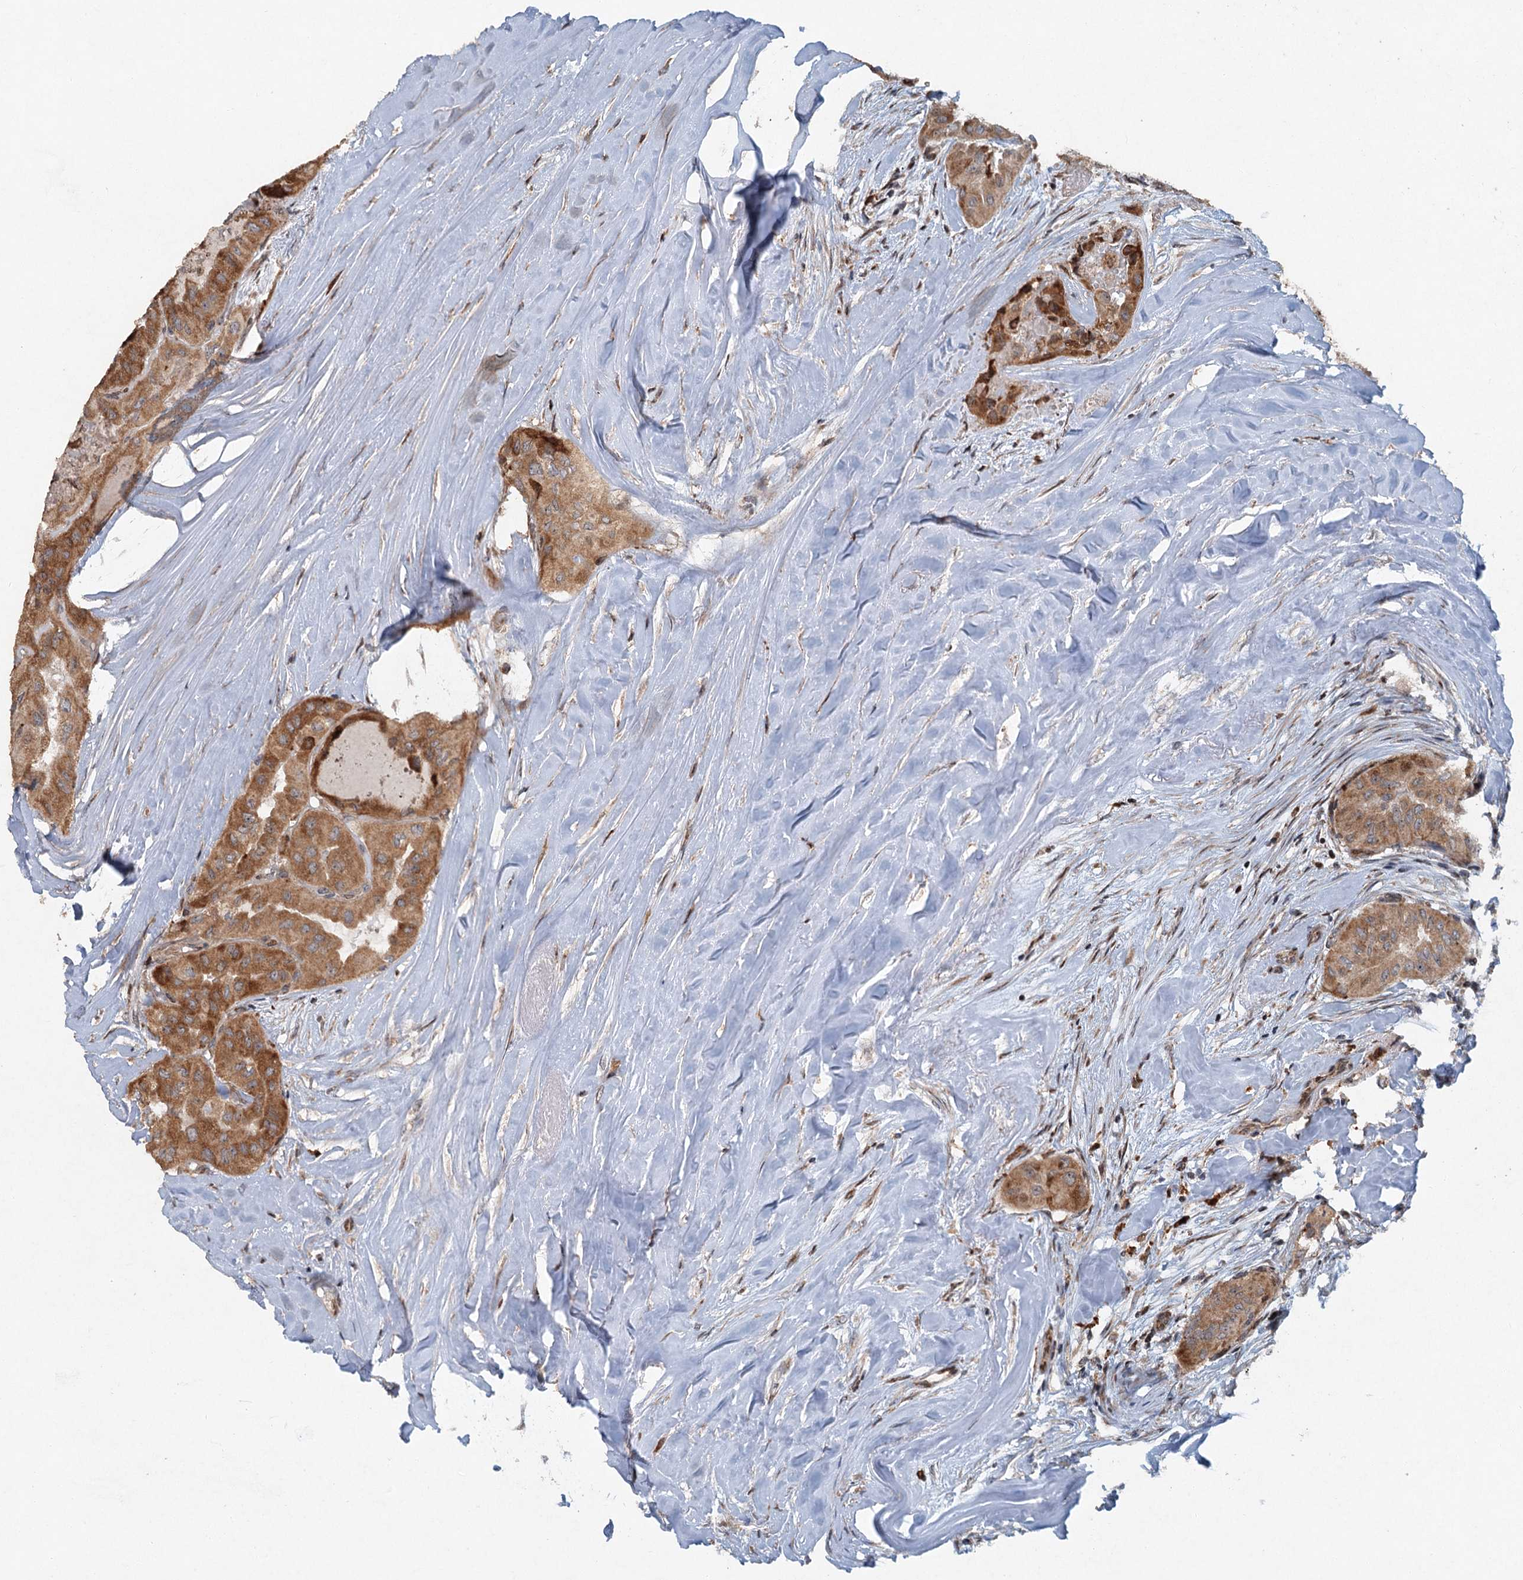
{"staining": {"intensity": "moderate", "quantity": ">75%", "location": "cytoplasmic/membranous"}, "tissue": "thyroid cancer", "cell_type": "Tumor cells", "image_type": "cancer", "snomed": [{"axis": "morphology", "description": "Papillary adenocarcinoma, NOS"}, {"axis": "topography", "description": "Thyroid gland"}], "caption": "IHC photomicrograph of neoplastic tissue: human papillary adenocarcinoma (thyroid) stained using immunohistochemistry (IHC) reveals medium levels of moderate protein expression localized specifically in the cytoplasmic/membranous of tumor cells, appearing as a cytoplasmic/membranous brown color.", "gene": "SRPX2", "patient": {"sex": "female", "age": 59}}